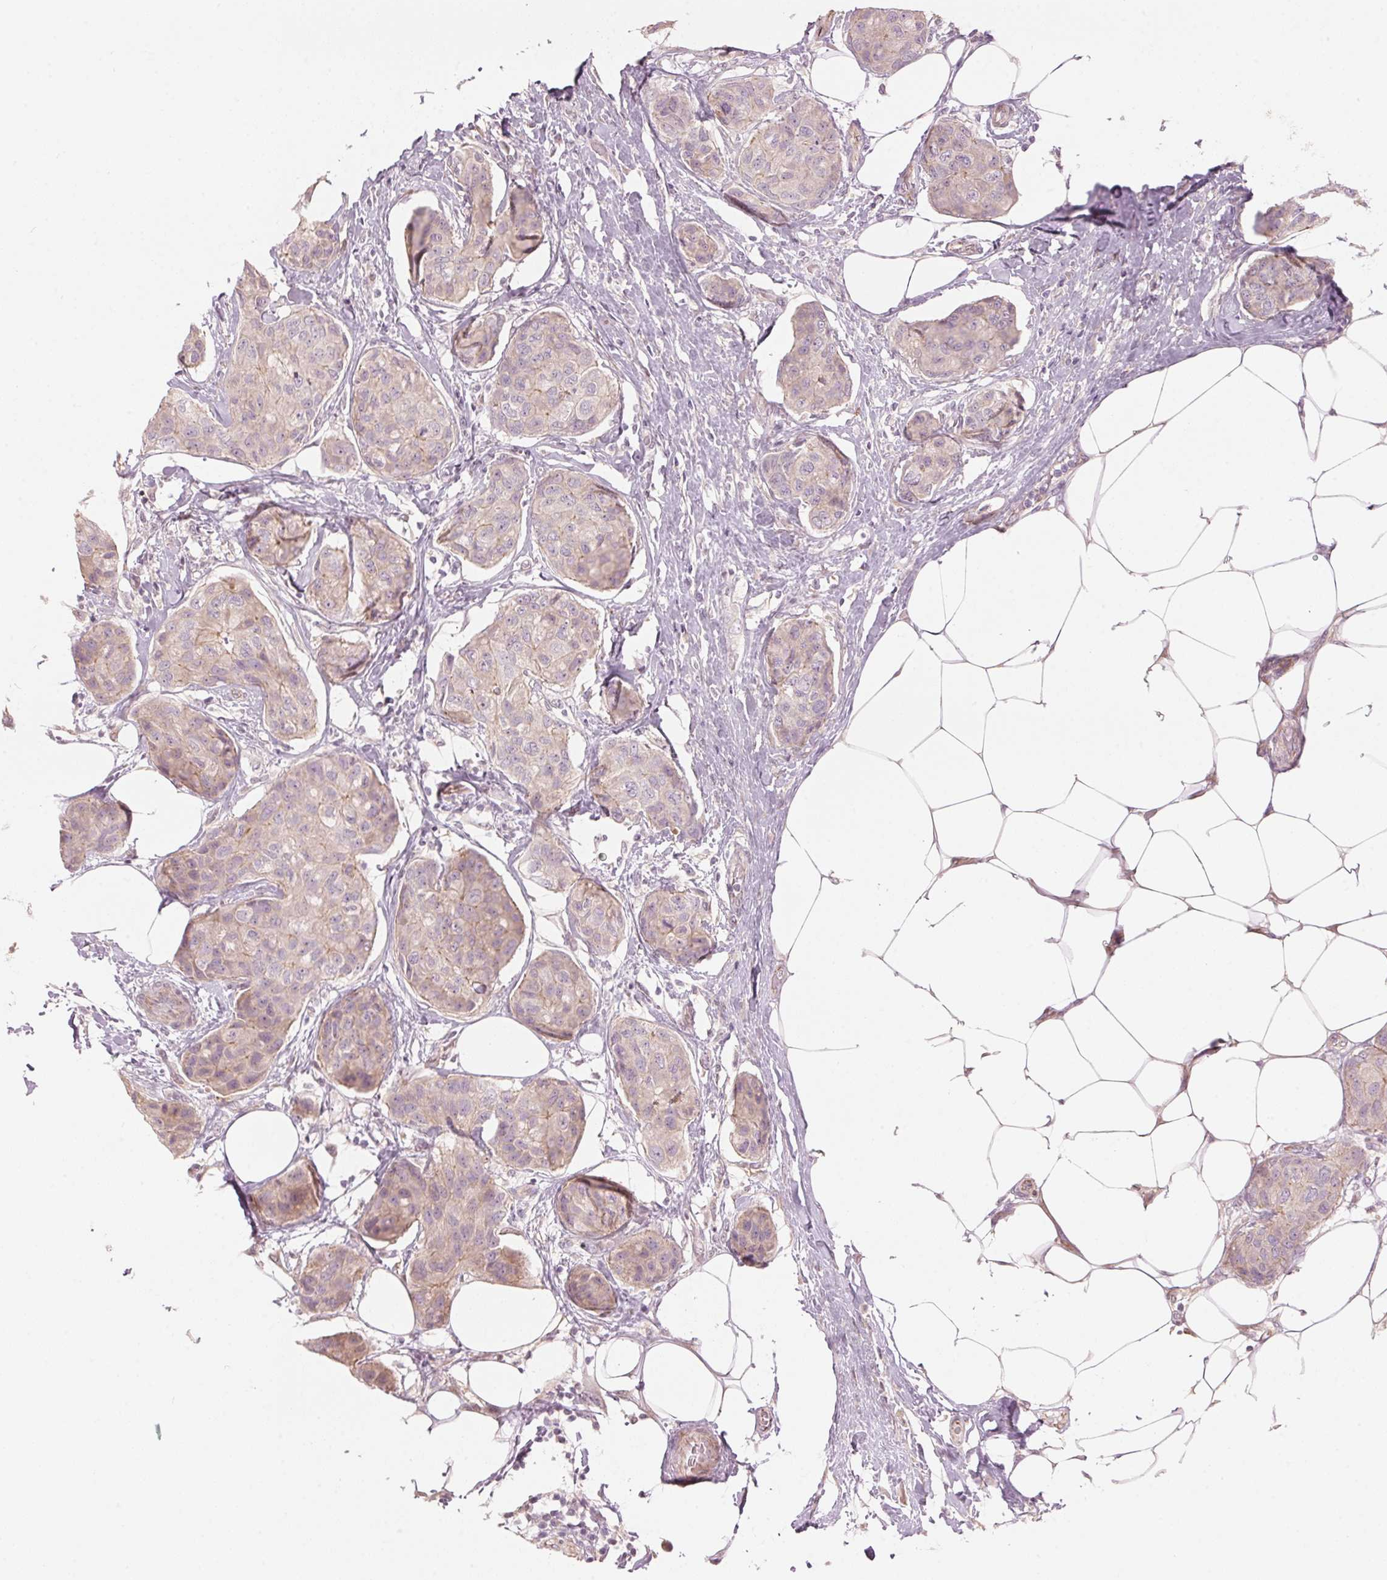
{"staining": {"intensity": "weak", "quantity": "25%-75%", "location": "cytoplasmic/membranous"}, "tissue": "breast cancer", "cell_type": "Tumor cells", "image_type": "cancer", "snomed": [{"axis": "morphology", "description": "Duct carcinoma"}, {"axis": "topography", "description": "Breast"}], "caption": "This image reveals immunohistochemistry staining of human infiltrating ductal carcinoma (breast), with low weak cytoplasmic/membranous positivity in about 25%-75% of tumor cells.", "gene": "TMED6", "patient": {"sex": "female", "age": 80}}